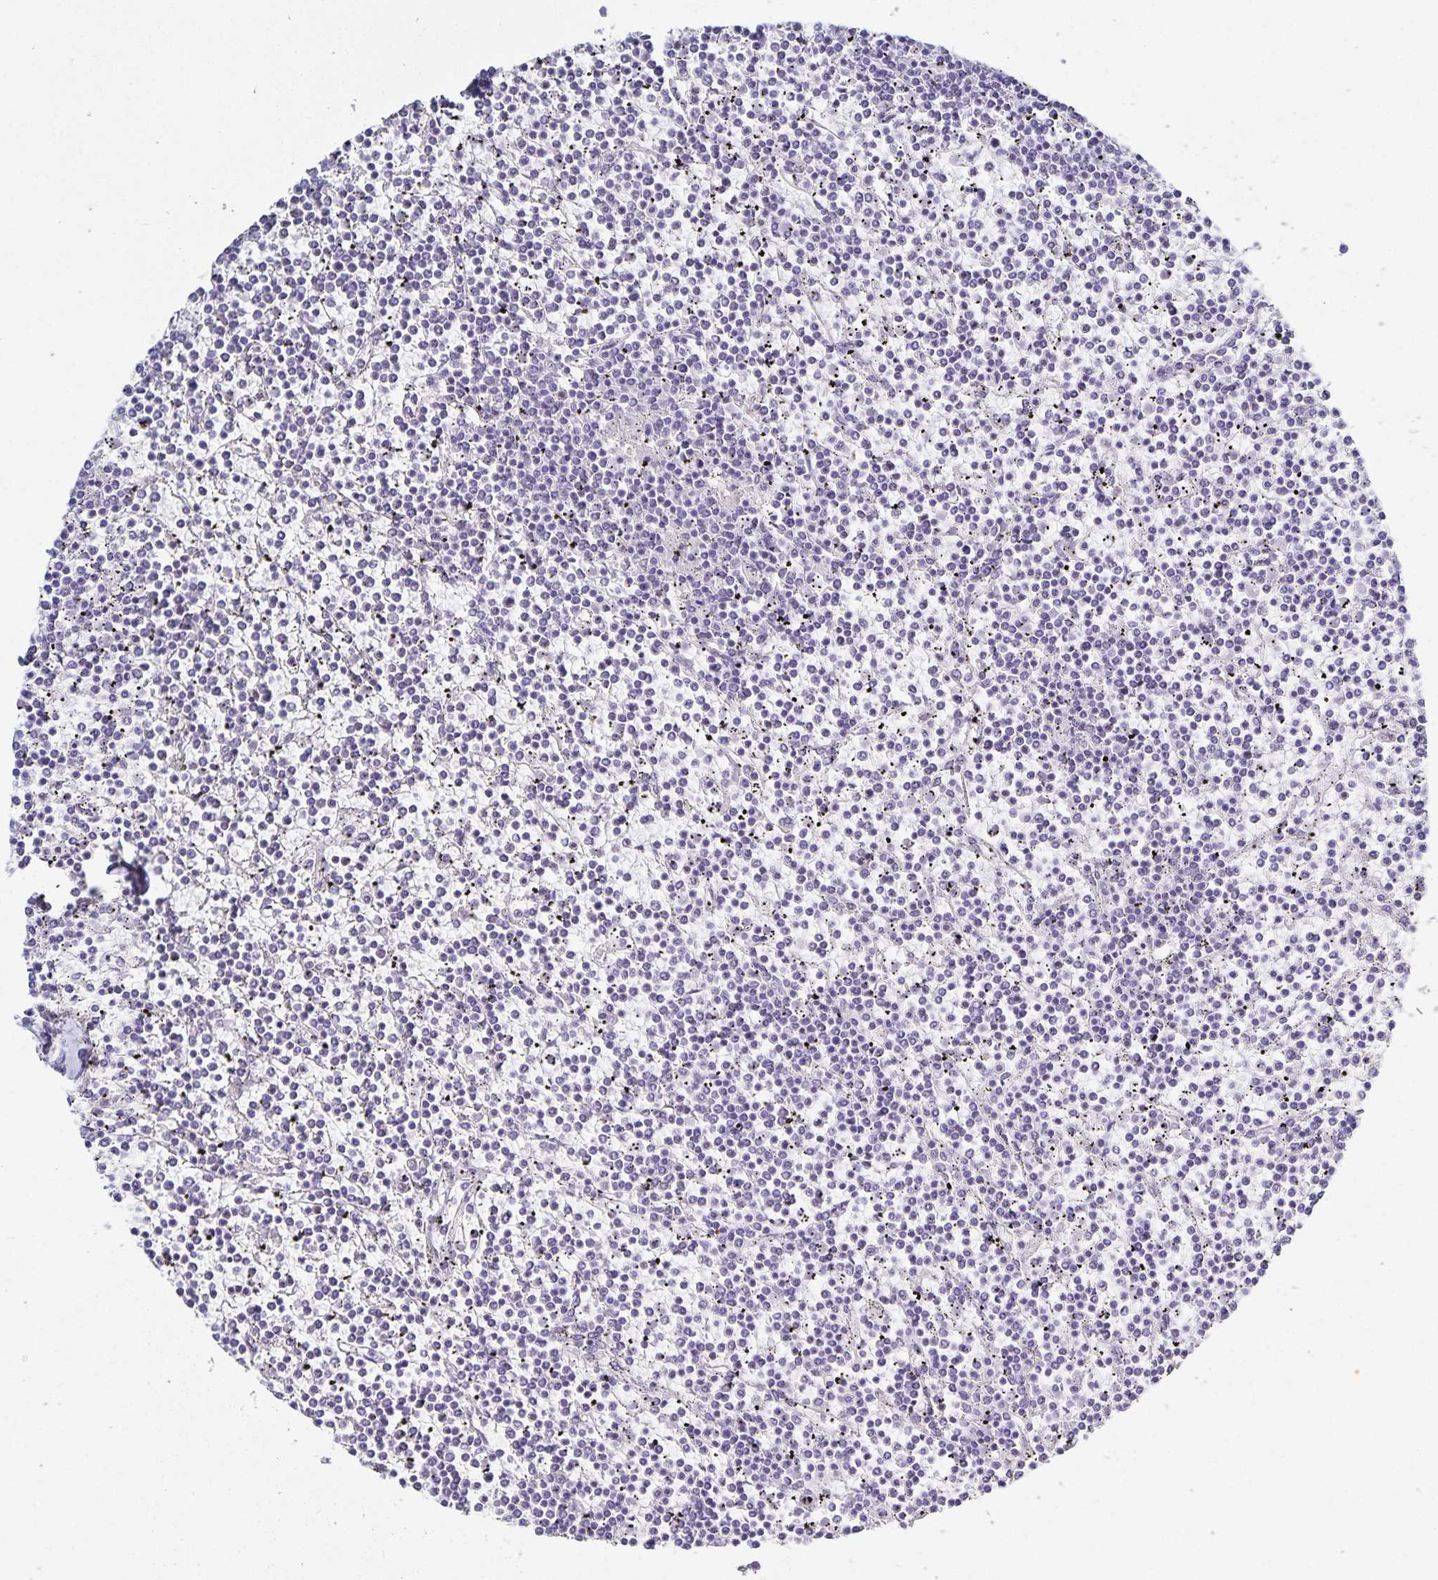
{"staining": {"intensity": "negative", "quantity": "none", "location": "none"}, "tissue": "lymphoma", "cell_type": "Tumor cells", "image_type": "cancer", "snomed": [{"axis": "morphology", "description": "Malignant lymphoma, non-Hodgkin's type, Low grade"}, {"axis": "topography", "description": "Spleen"}], "caption": "Lymphoma stained for a protein using immunohistochemistry (IHC) exhibits no staining tumor cells.", "gene": "HMGB3", "patient": {"sex": "female", "age": 19}}